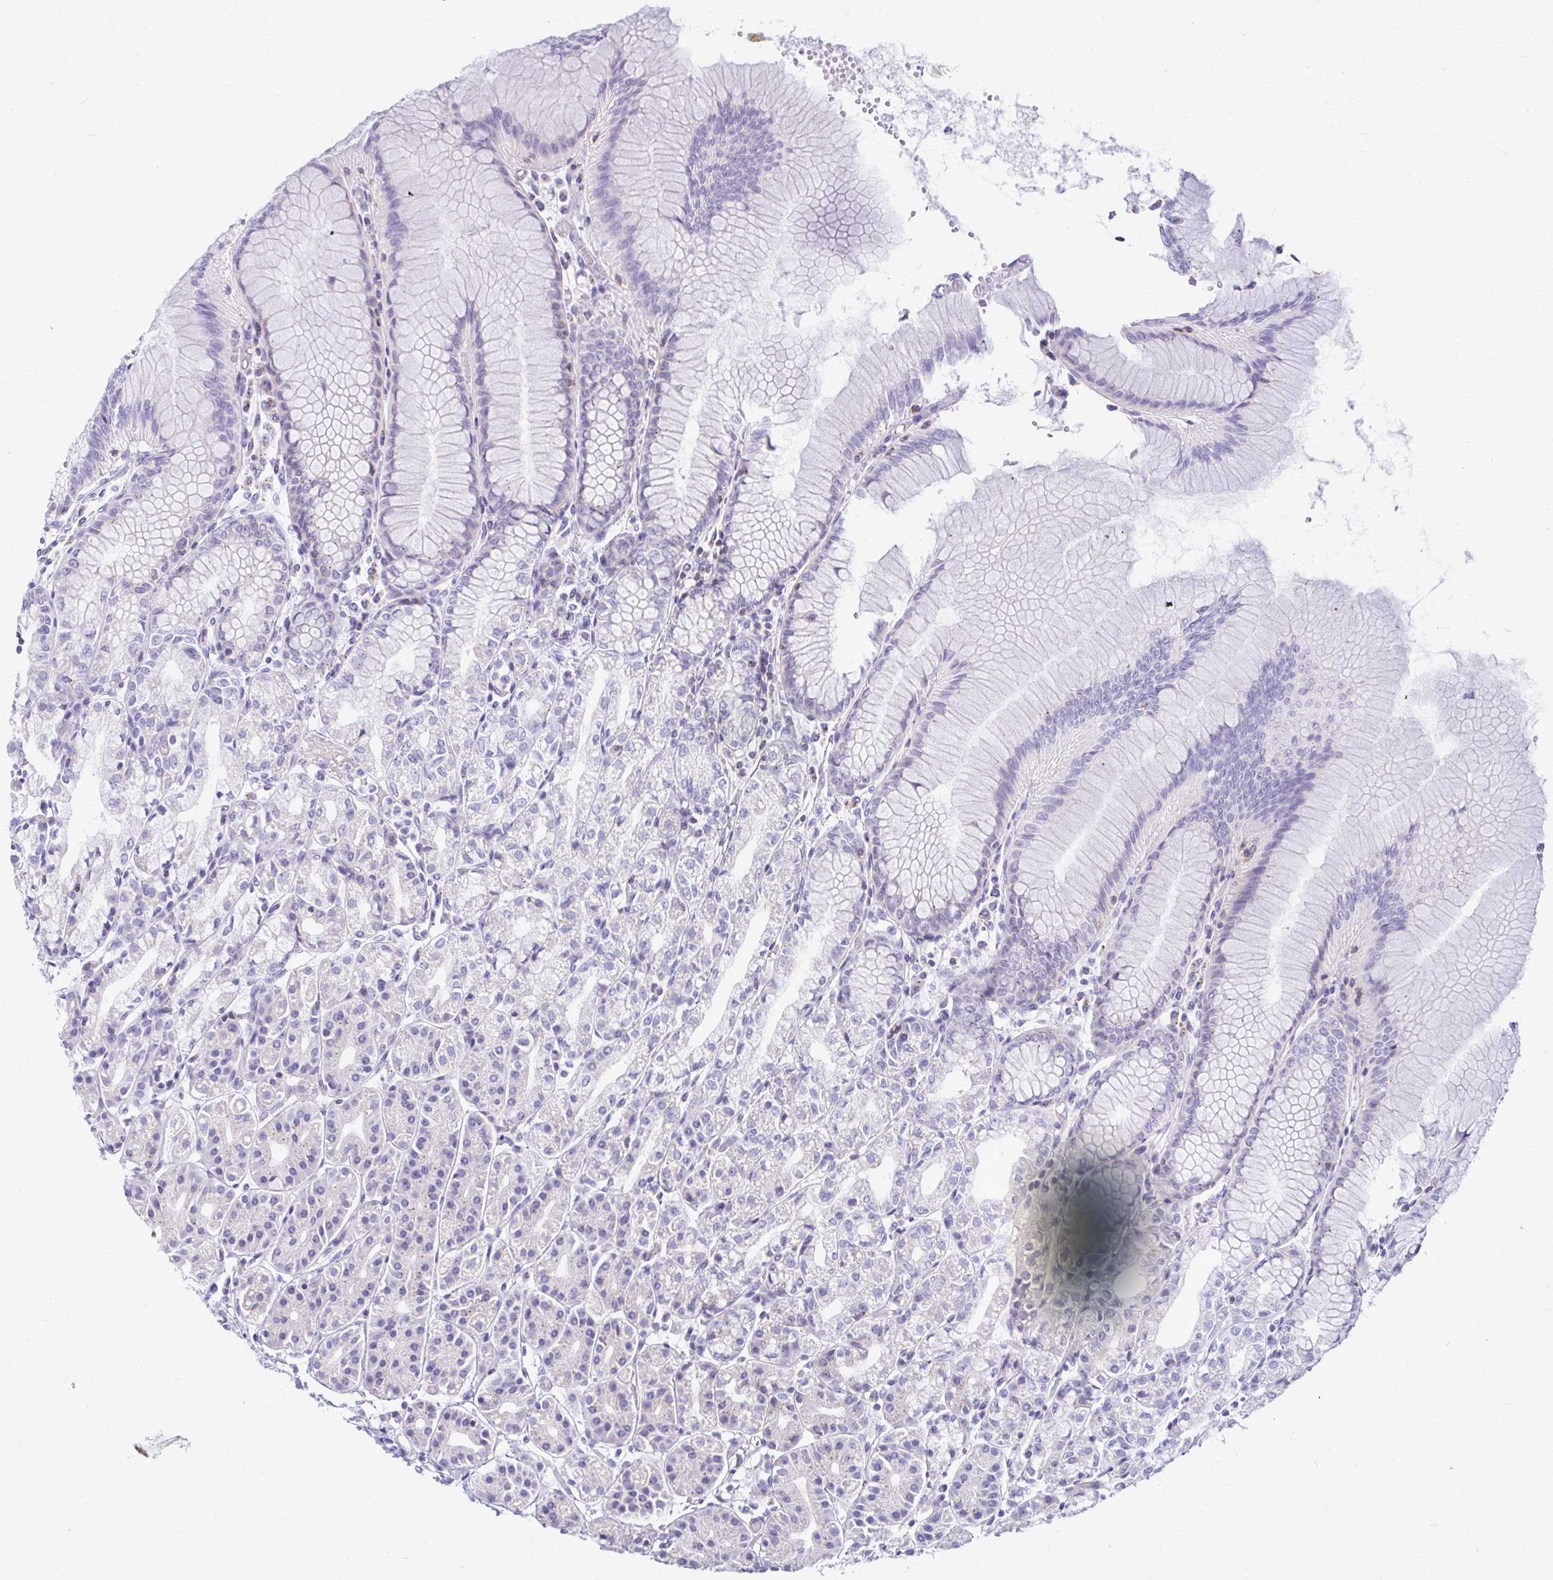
{"staining": {"intensity": "moderate", "quantity": "<25%", "location": "cytoplasmic/membranous"}, "tissue": "stomach", "cell_type": "Glandular cells", "image_type": "normal", "snomed": [{"axis": "morphology", "description": "Normal tissue, NOS"}, {"axis": "topography", "description": "Stomach"}], "caption": "IHC of normal human stomach demonstrates low levels of moderate cytoplasmic/membranous staining in approximately <25% of glandular cells.", "gene": "RADIL", "patient": {"sex": "female", "age": 57}}